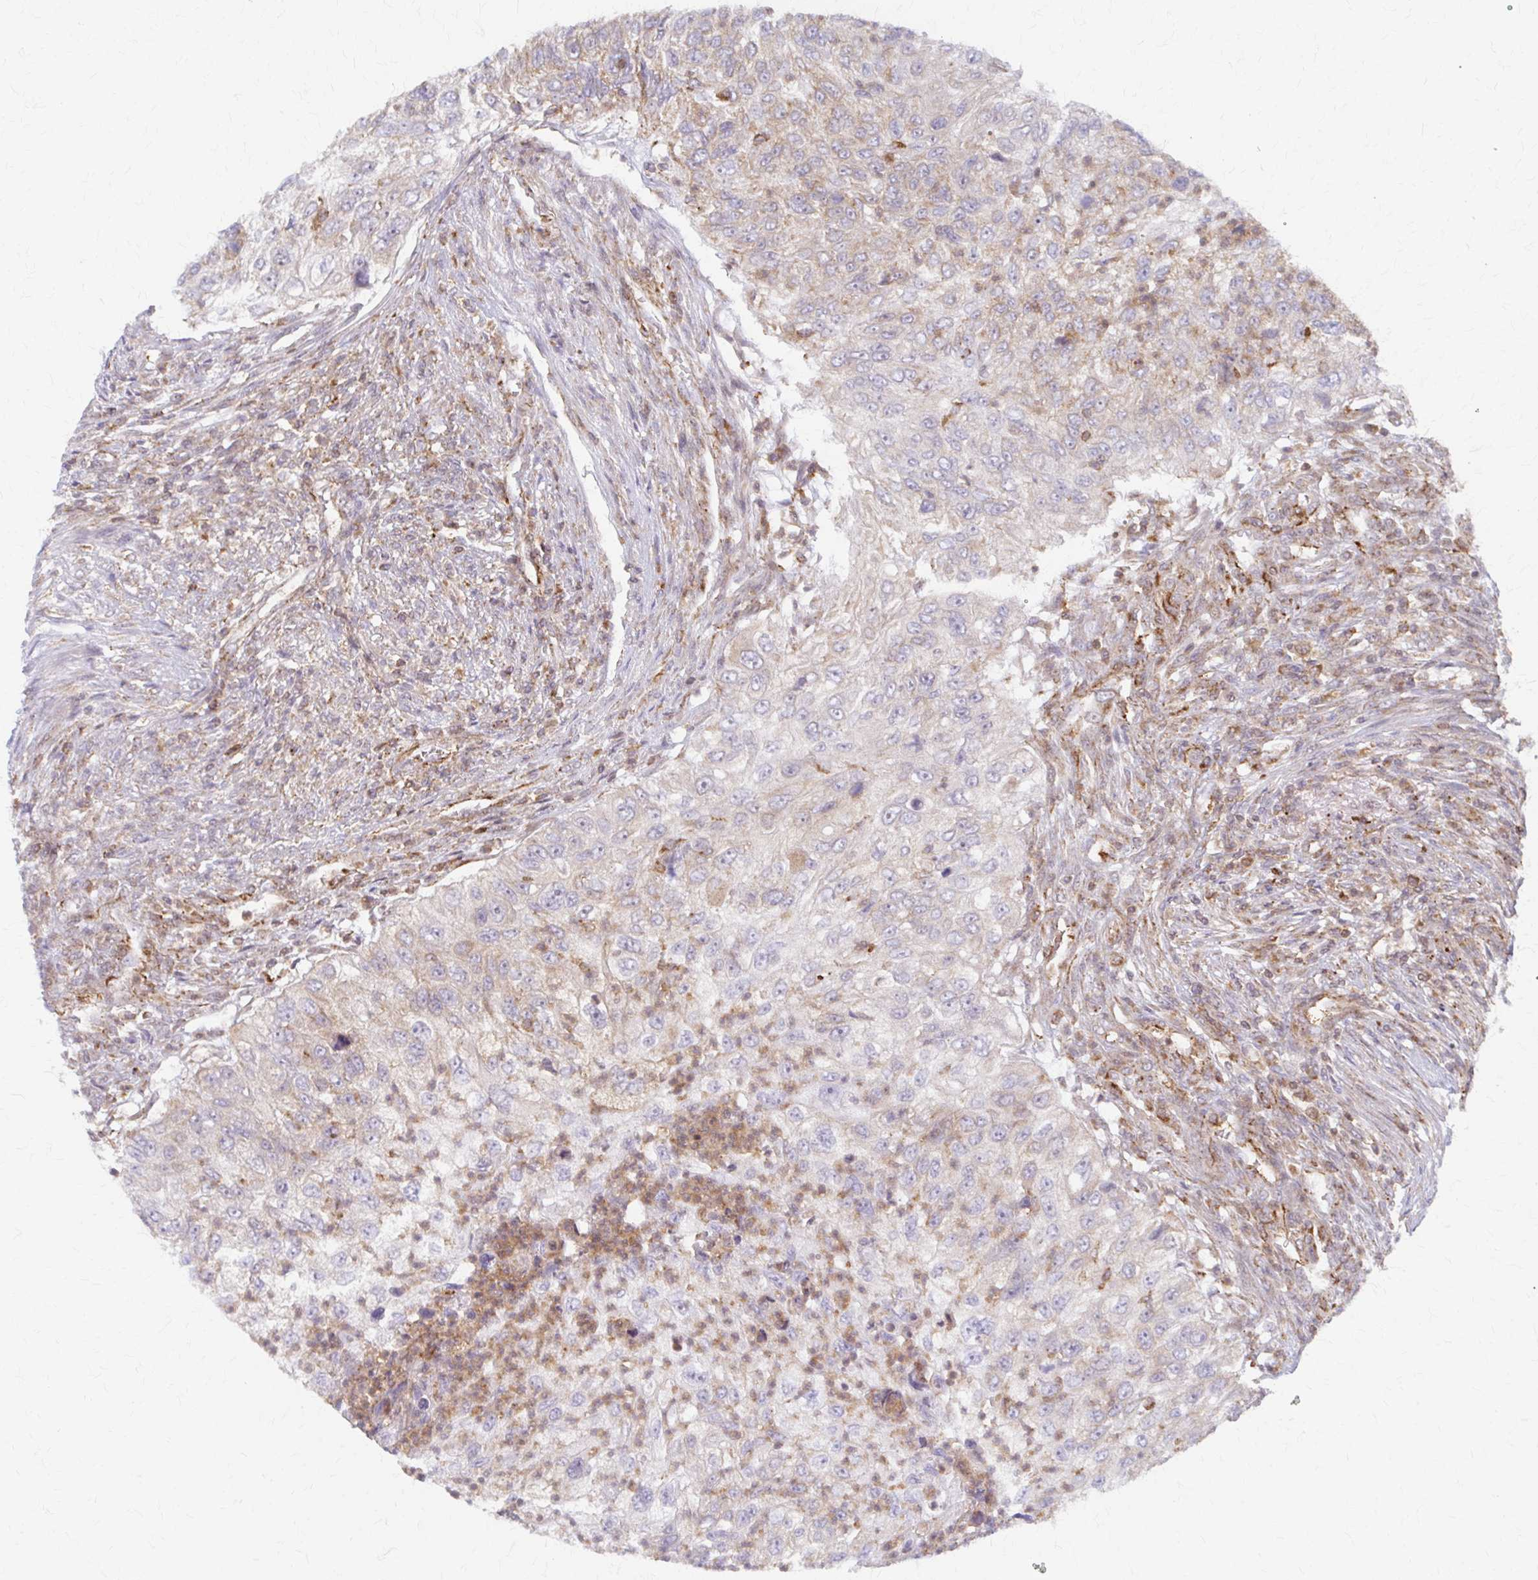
{"staining": {"intensity": "moderate", "quantity": "25%-75%", "location": "cytoplasmic/membranous"}, "tissue": "urothelial cancer", "cell_type": "Tumor cells", "image_type": "cancer", "snomed": [{"axis": "morphology", "description": "Urothelial carcinoma, High grade"}, {"axis": "topography", "description": "Urinary bladder"}], "caption": "Urothelial cancer stained with a brown dye displays moderate cytoplasmic/membranous positive positivity in approximately 25%-75% of tumor cells.", "gene": "ARHGAP35", "patient": {"sex": "female", "age": 60}}